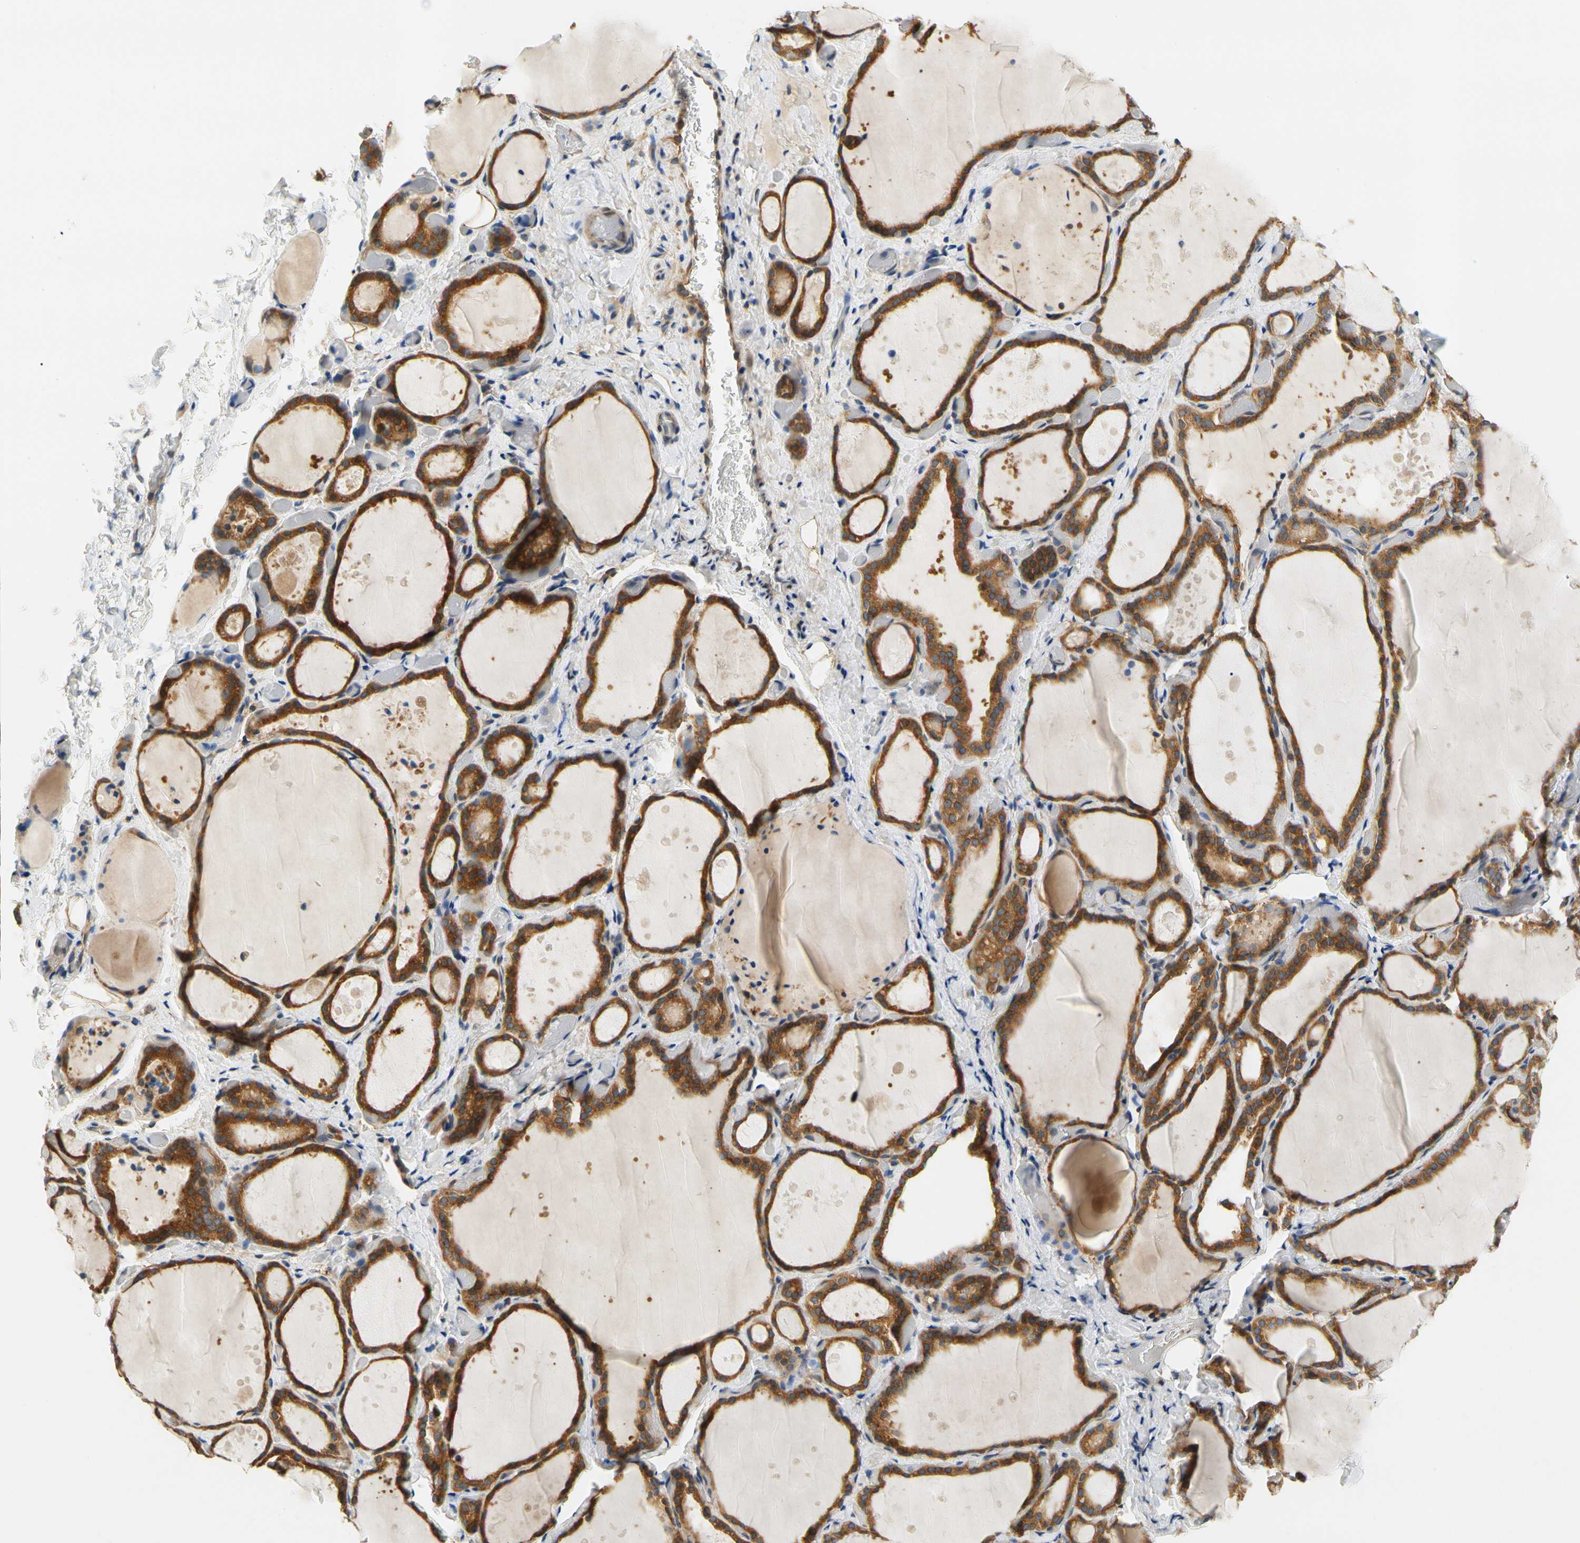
{"staining": {"intensity": "strong", "quantity": ">75%", "location": "cytoplasmic/membranous"}, "tissue": "thyroid gland", "cell_type": "Glandular cells", "image_type": "normal", "snomed": [{"axis": "morphology", "description": "Normal tissue, NOS"}, {"axis": "topography", "description": "Thyroid gland"}], "caption": "Unremarkable thyroid gland reveals strong cytoplasmic/membranous staining in approximately >75% of glandular cells, visualized by immunohistochemistry.", "gene": "LRRC47", "patient": {"sex": "female", "age": 44}}